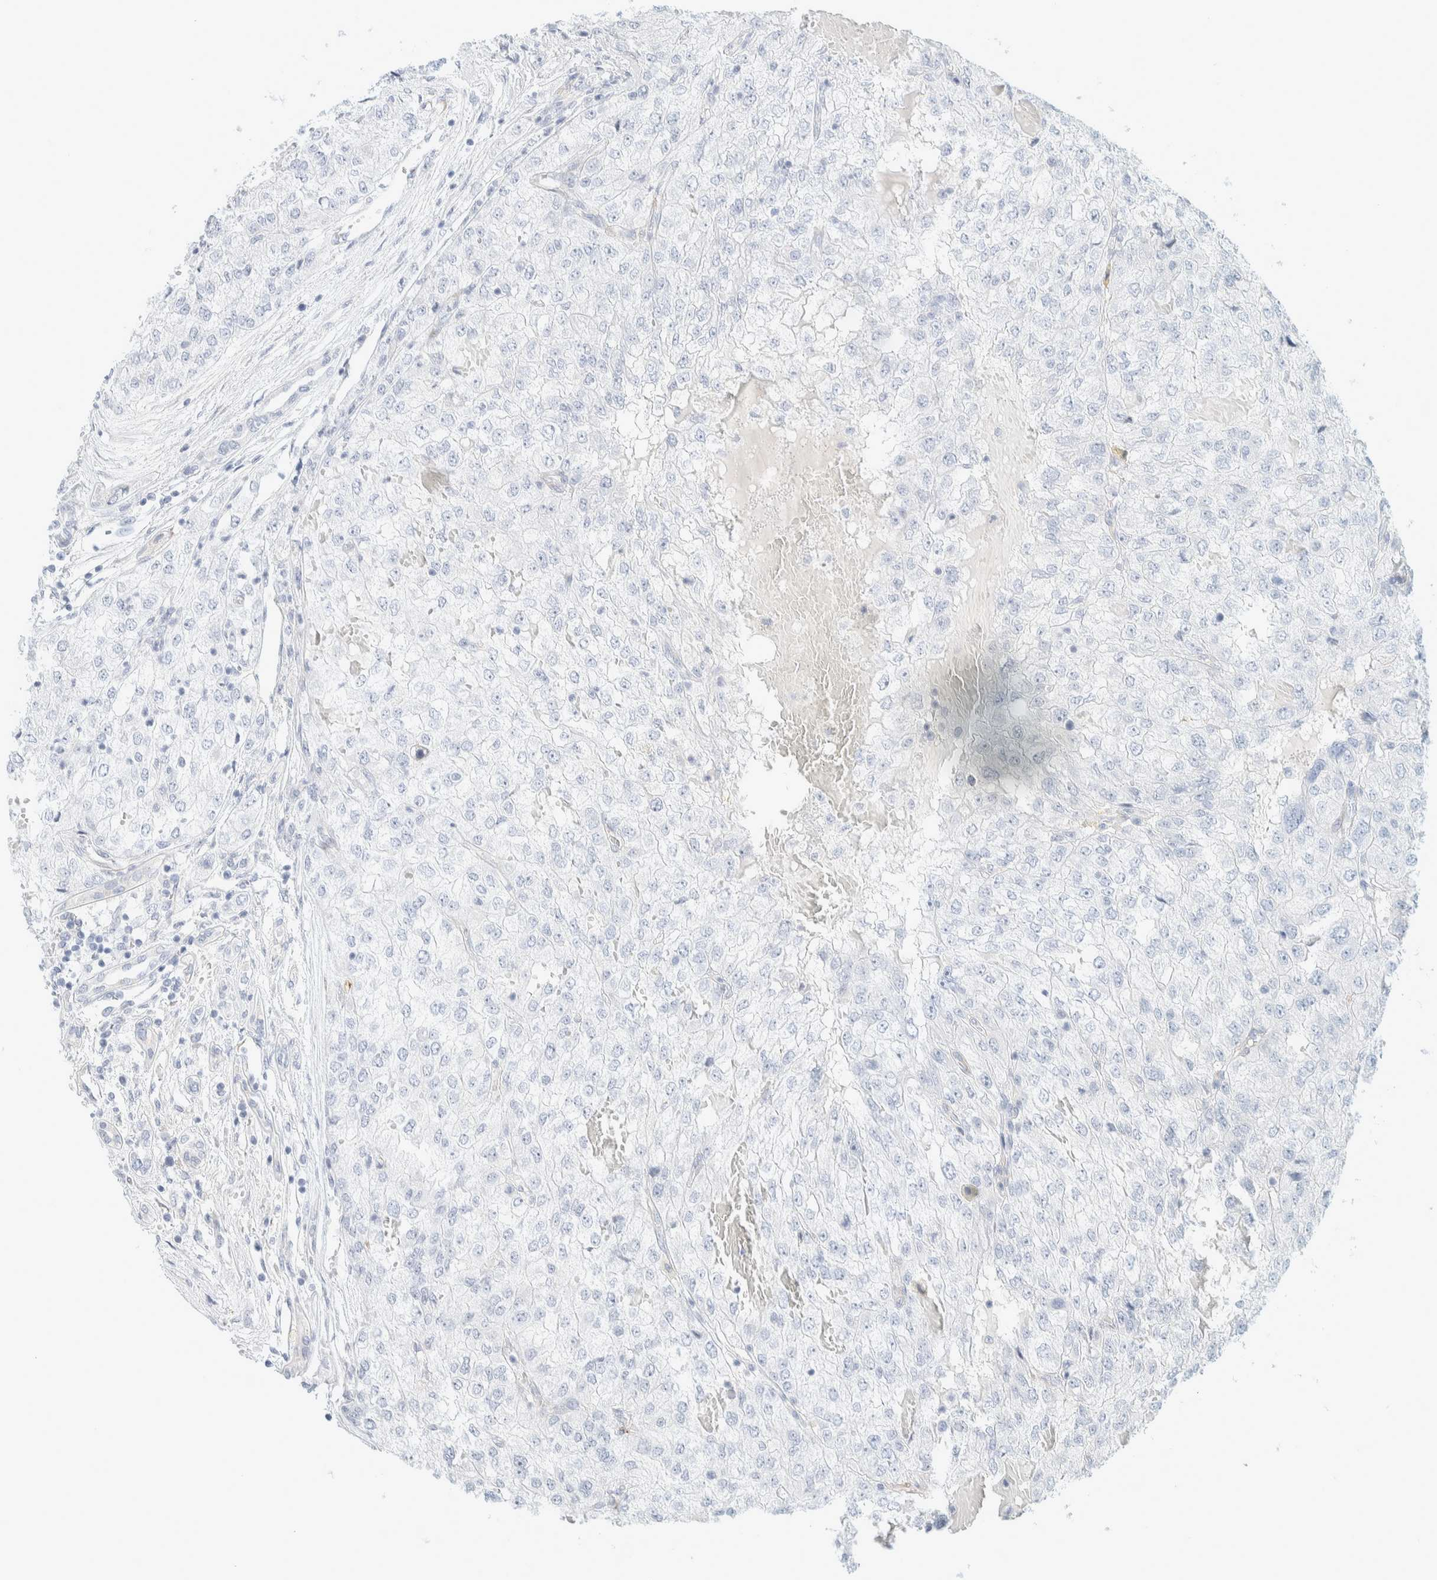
{"staining": {"intensity": "negative", "quantity": "none", "location": "none"}, "tissue": "renal cancer", "cell_type": "Tumor cells", "image_type": "cancer", "snomed": [{"axis": "morphology", "description": "Adenocarcinoma, NOS"}, {"axis": "topography", "description": "Kidney"}], "caption": "DAB immunohistochemical staining of renal cancer displays no significant expression in tumor cells.", "gene": "ATCAY", "patient": {"sex": "female", "age": 54}}